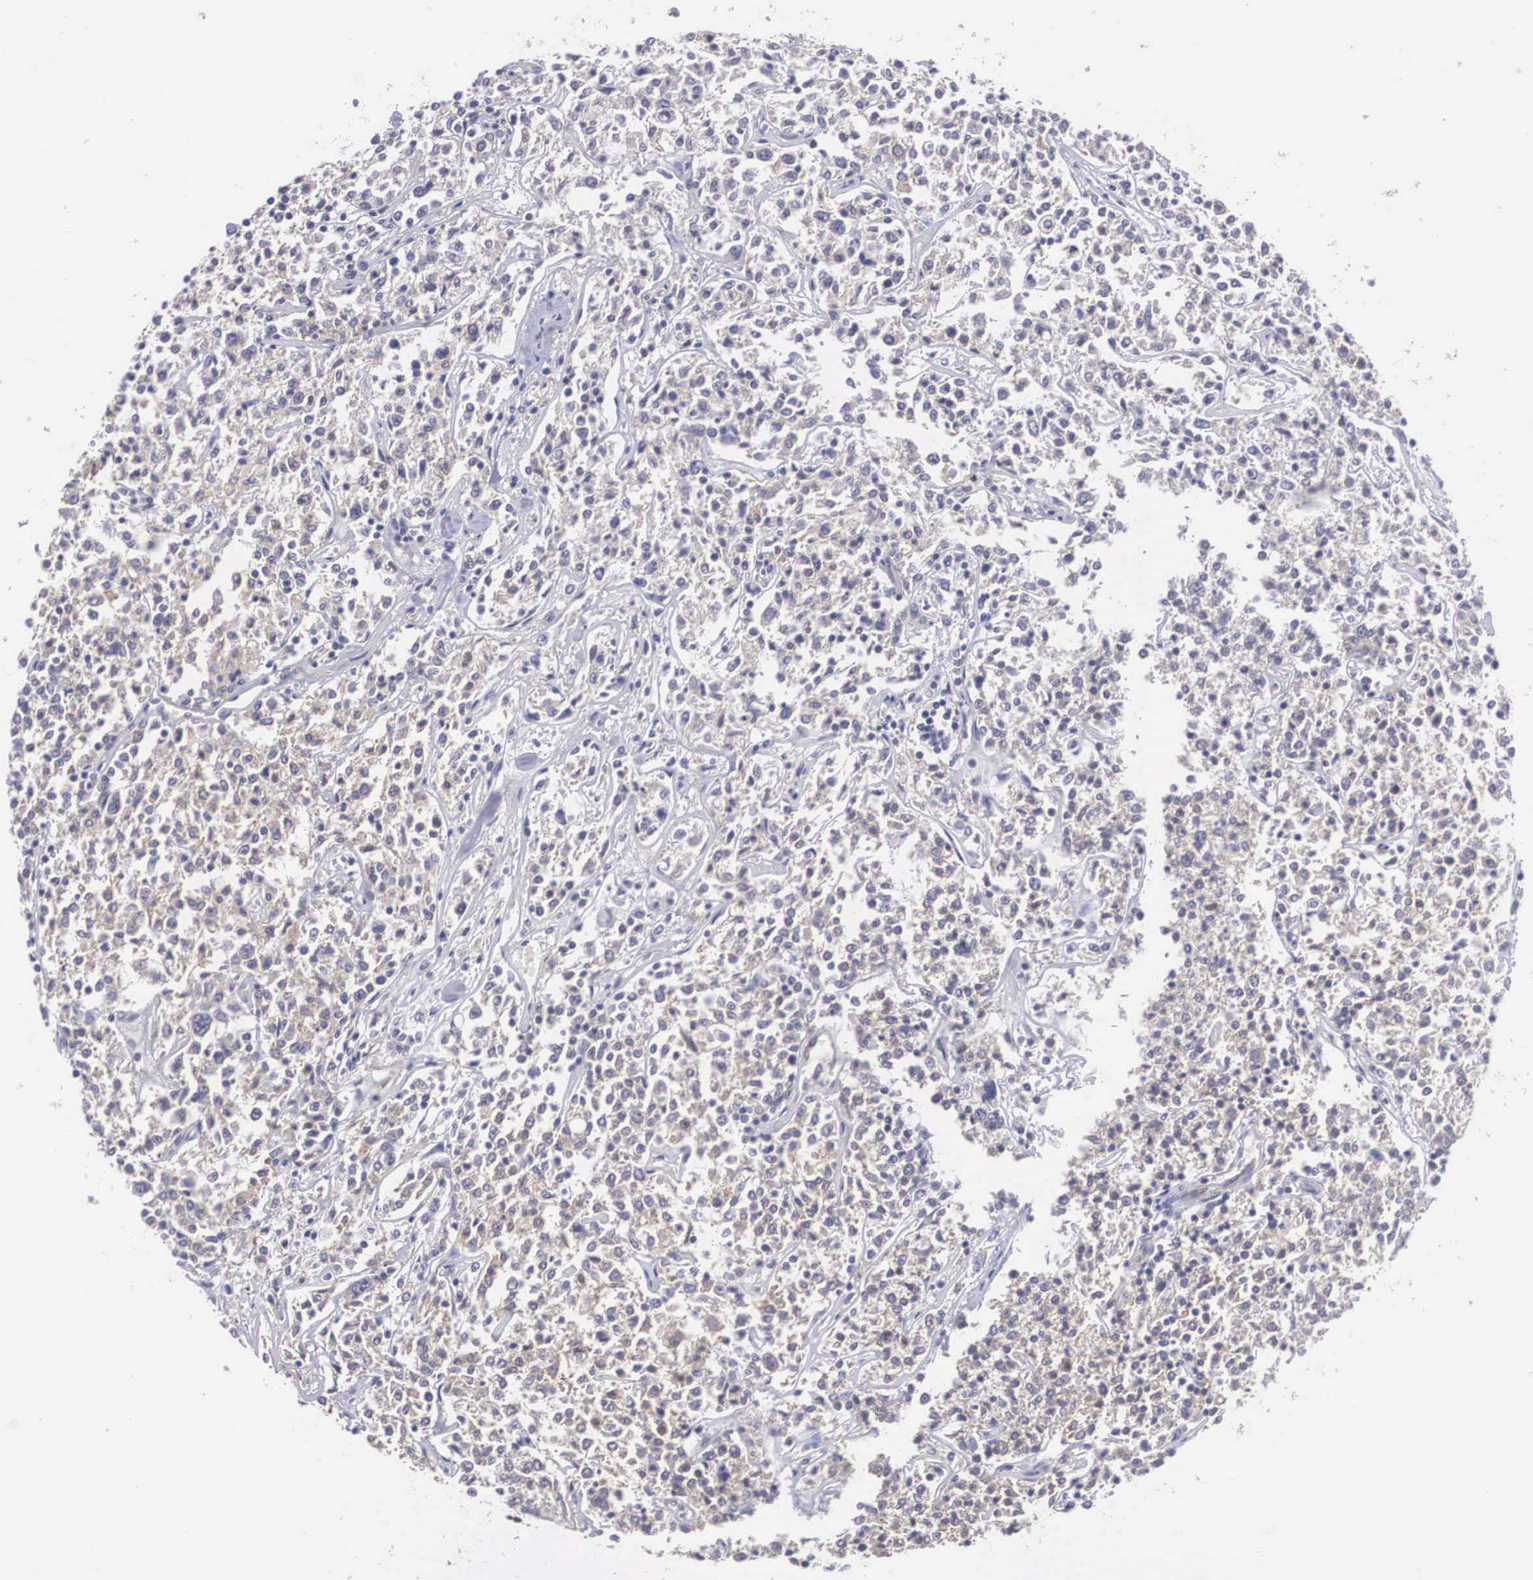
{"staining": {"intensity": "negative", "quantity": "none", "location": "none"}, "tissue": "lymphoma", "cell_type": "Tumor cells", "image_type": "cancer", "snomed": [{"axis": "morphology", "description": "Malignant lymphoma, non-Hodgkin's type, Low grade"}, {"axis": "topography", "description": "Small intestine"}], "caption": "Tumor cells are negative for protein expression in human low-grade malignant lymphoma, non-Hodgkin's type.", "gene": "GRIPAP1", "patient": {"sex": "female", "age": 59}}